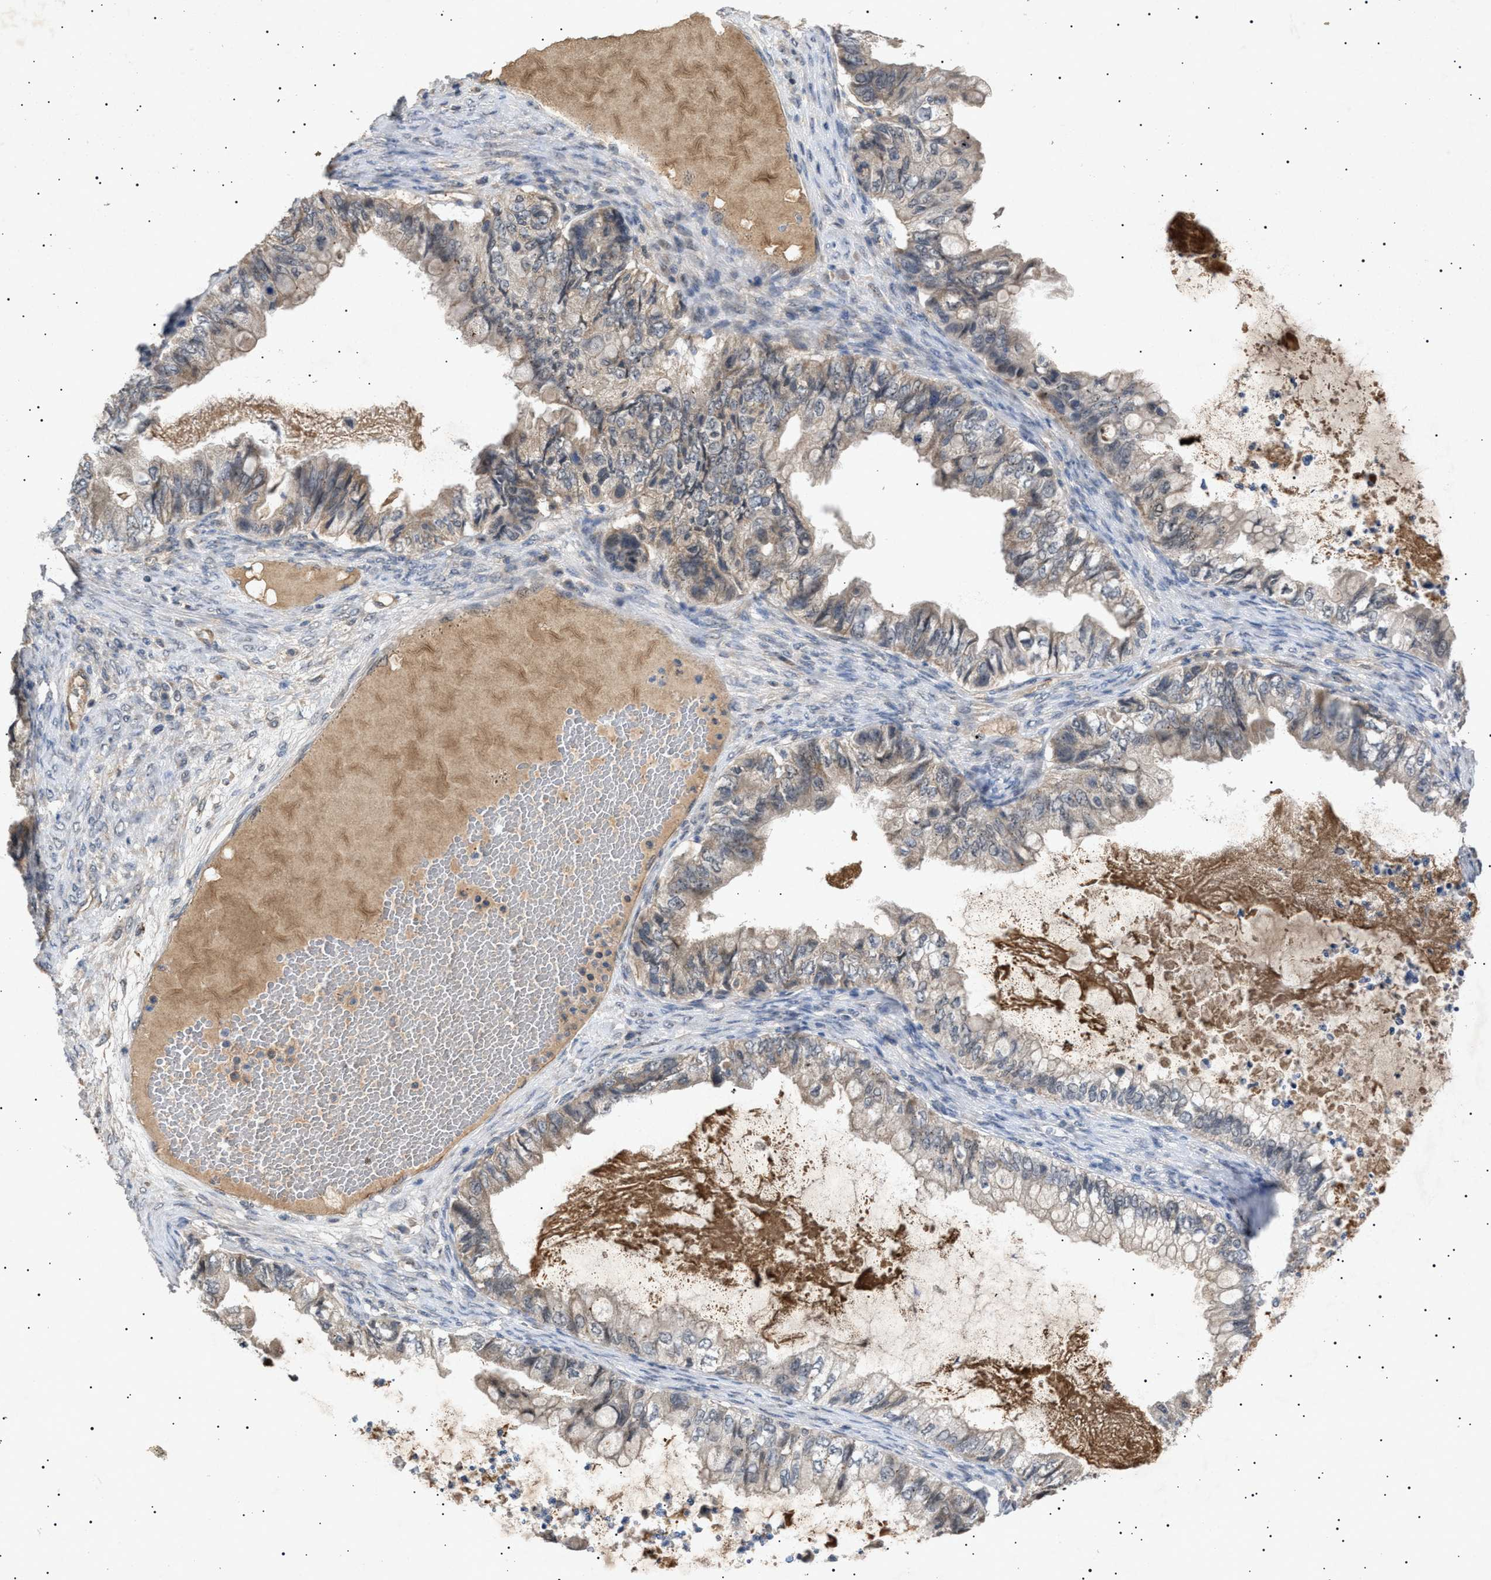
{"staining": {"intensity": "weak", "quantity": "25%-75%", "location": "cytoplasmic/membranous"}, "tissue": "ovarian cancer", "cell_type": "Tumor cells", "image_type": "cancer", "snomed": [{"axis": "morphology", "description": "Cystadenocarcinoma, mucinous, NOS"}, {"axis": "topography", "description": "Ovary"}], "caption": "A high-resolution histopathology image shows immunohistochemistry (IHC) staining of mucinous cystadenocarcinoma (ovarian), which demonstrates weak cytoplasmic/membranous staining in approximately 25%-75% of tumor cells. The protein is stained brown, and the nuclei are stained in blue (DAB IHC with brightfield microscopy, high magnification).", "gene": "SIRT5", "patient": {"sex": "female", "age": 80}}